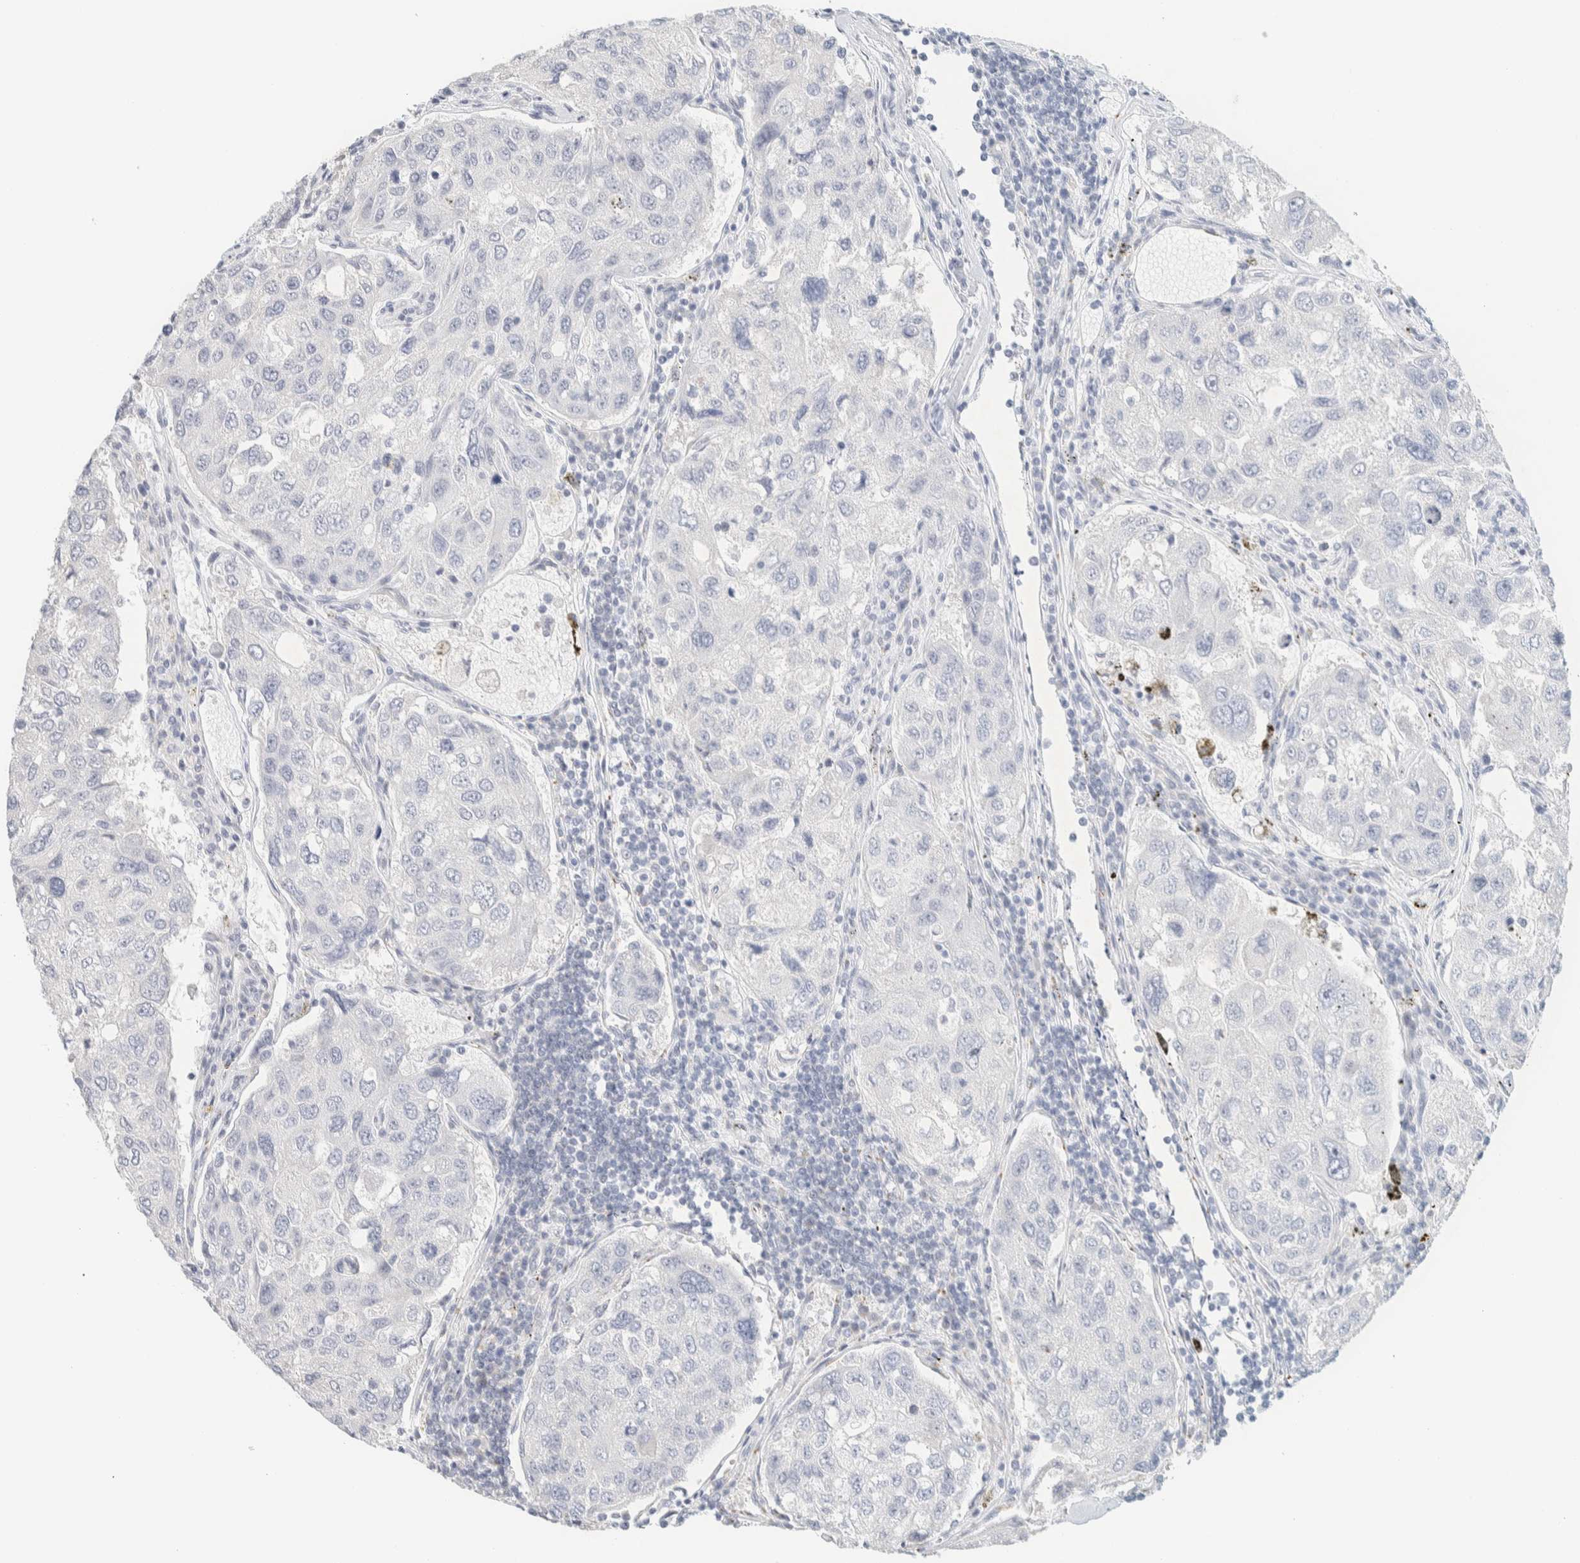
{"staining": {"intensity": "negative", "quantity": "none", "location": "none"}, "tissue": "urothelial cancer", "cell_type": "Tumor cells", "image_type": "cancer", "snomed": [{"axis": "morphology", "description": "Urothelial carcinoma, High grade"}, {"axis": "topography", "description": "Lymph node"}, {"axis": "topography", "description": "Urinary bladder"}], "caption": "Immunohistochemistry photomicrograph of human high-grade urothelial carcinoma stained for a protein (brown), which exhibits no staining in tumor cells.", "gene": "SPNS3", "patient": {"sex": "male", "age": 51}}